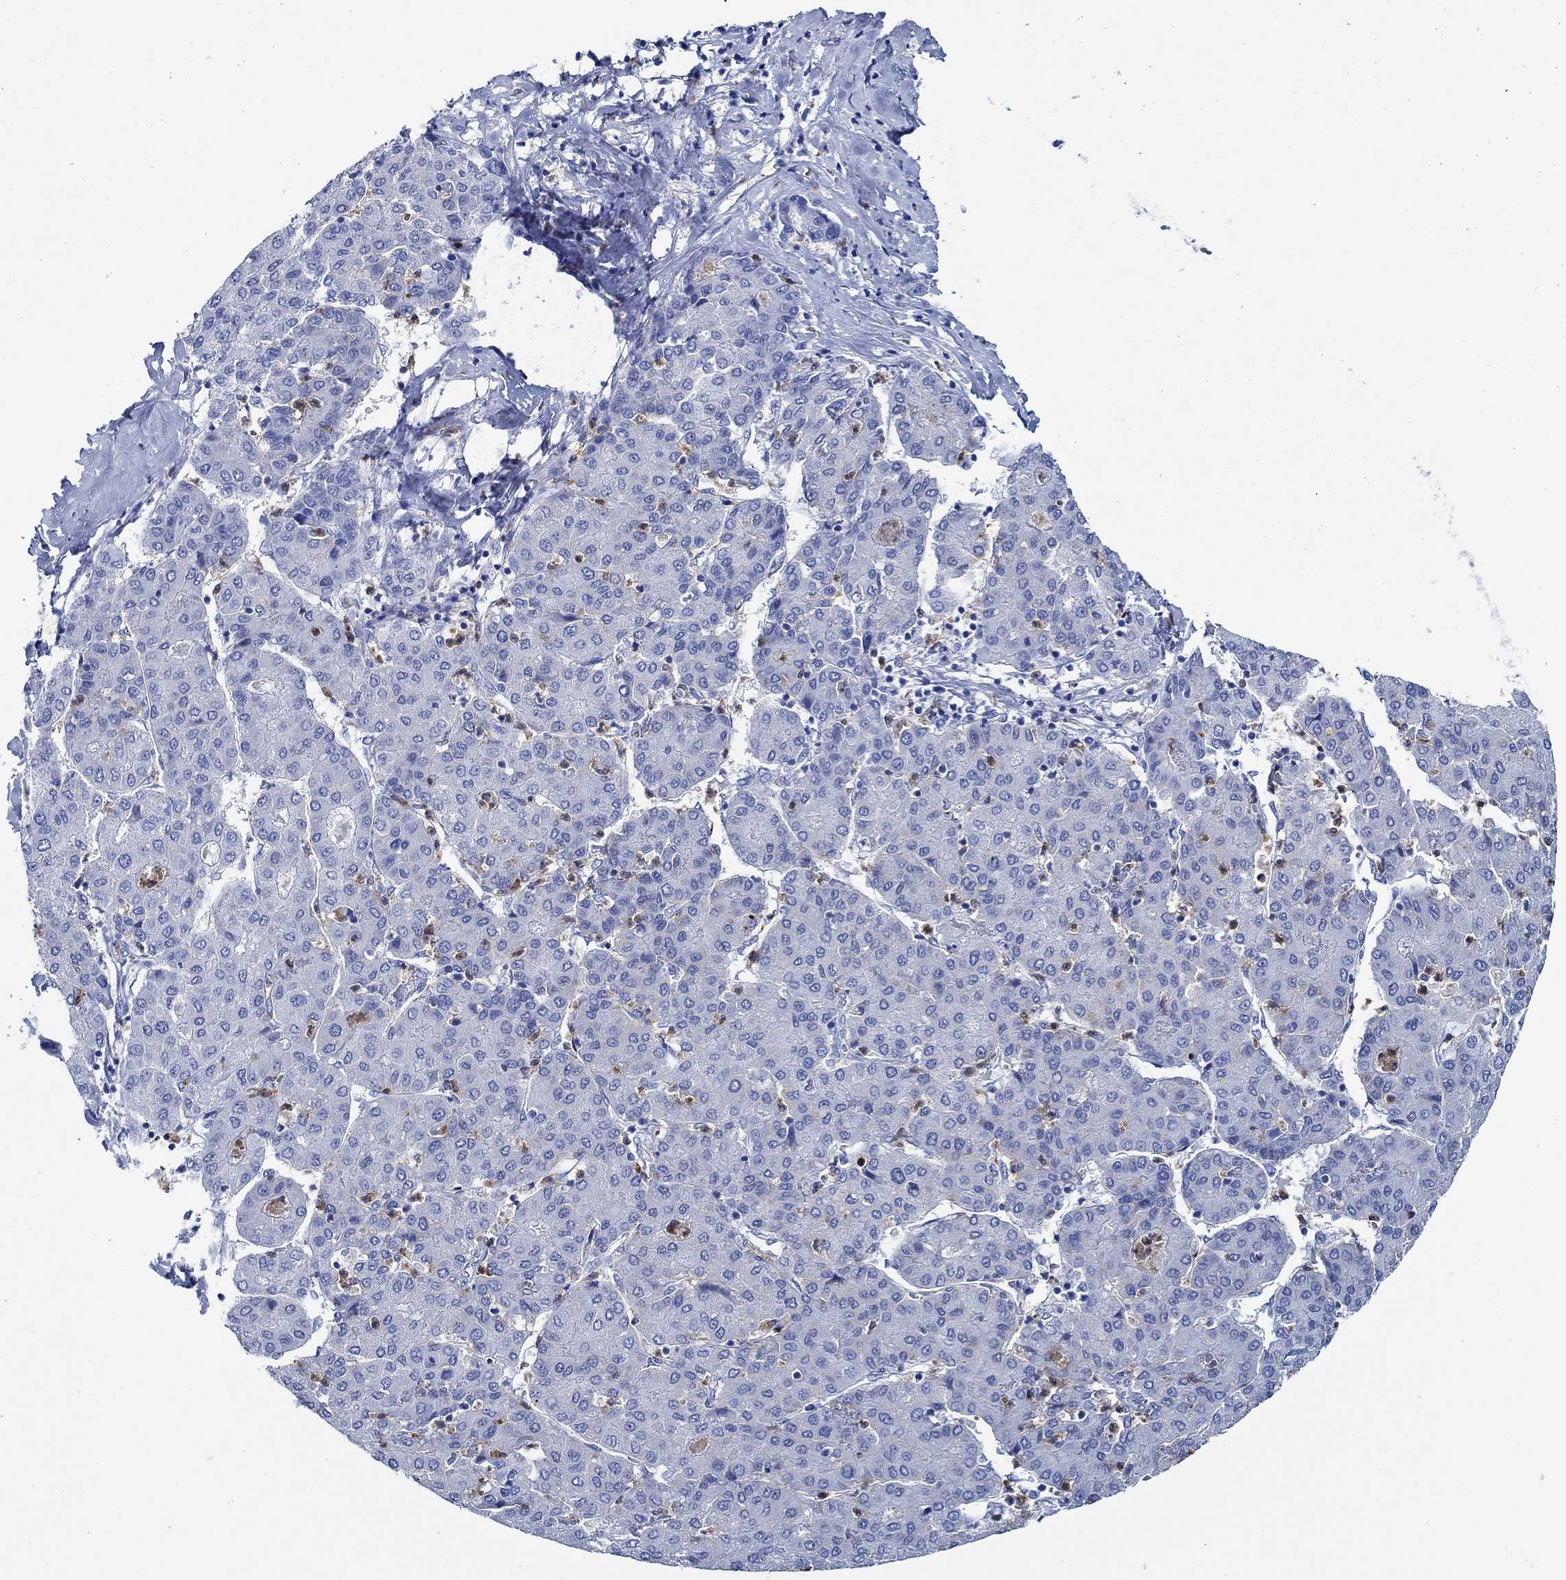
{"staining": {"intensity": "negative", "quantity": "none", "location": "none"}, "tissue": "liver cancer", "cell_type": "Tumor cells", "image_type": "cancer", "snomed": [{"axis": "morphology", "description": "Carcinoma, Hepatocellular, NOS"}, {"axis": "topography", "description": "Liver"}], "caption": "Immunohistochemistry photomicrograph of neoplastic tissue: human liver hepatocellular carcinoma stained with DAB (3,3'-diaminobenzidine) exhibits no significant protein expression in tumor cells.", "gene": "ZNF671", "patient": {"sex": "male", "age": 65}}